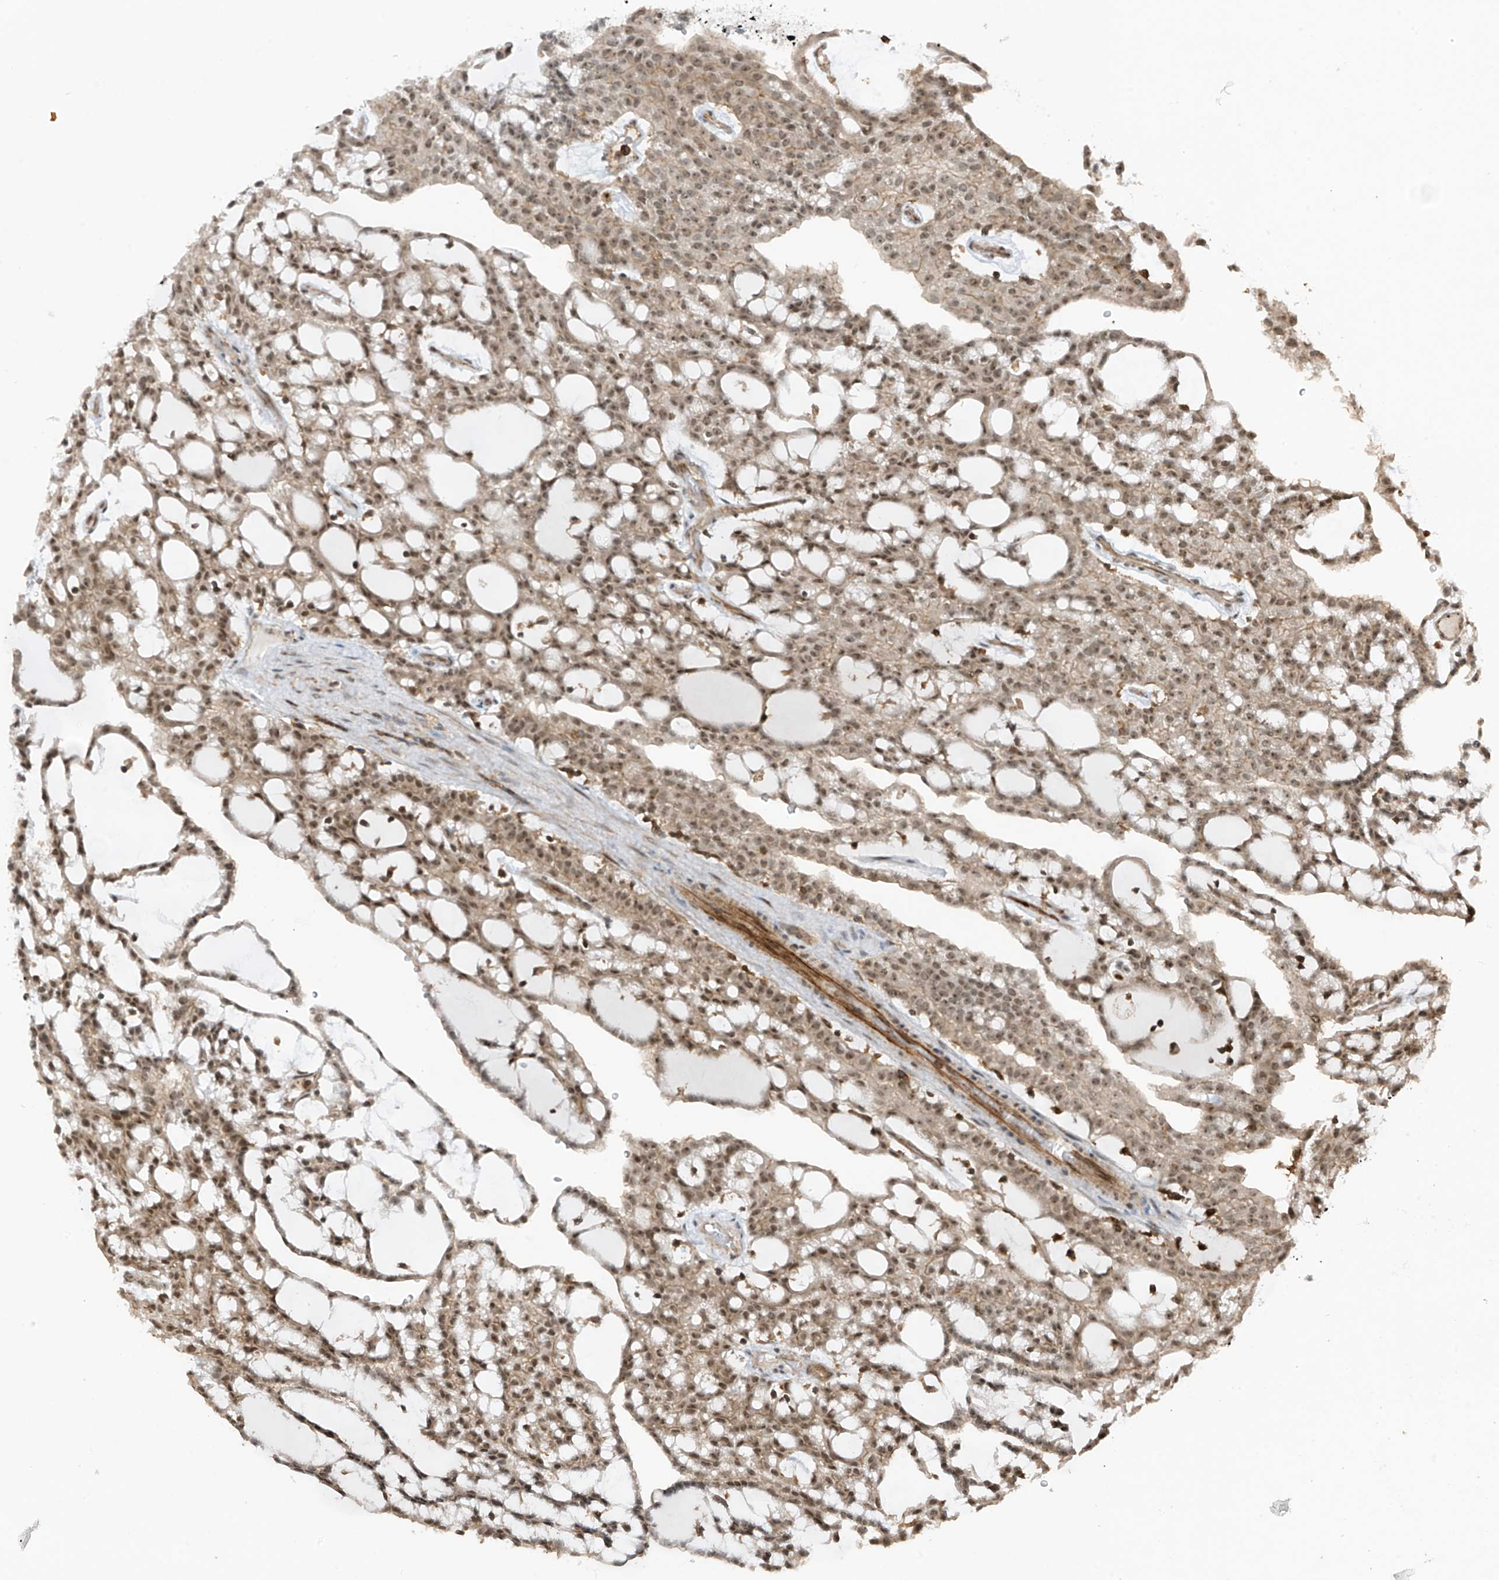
{"staining": {"intensity": "moderate", "quantity": ">75%", "location": "nuclear"}, "tissue": "renal cancer", "cell_type": "Tumor cells", "image_type": "cancer", "snomed": [{"axis": "morphology", "description": "Adenocarcinoma, NOS"}, {"axis": "topography", "description": "Kidney"}], "caption": "A medium amount of moderate nuclear staining is identified in approximately >75% of tumor cells in renal cancer tissue. The staining is performed using DAB brown chromogen to label protein expression. The nuclei are counter-stained blue using hematoxylin.", "gene": "REPIN1", "patient": {"sex": "male", "age": 63}}